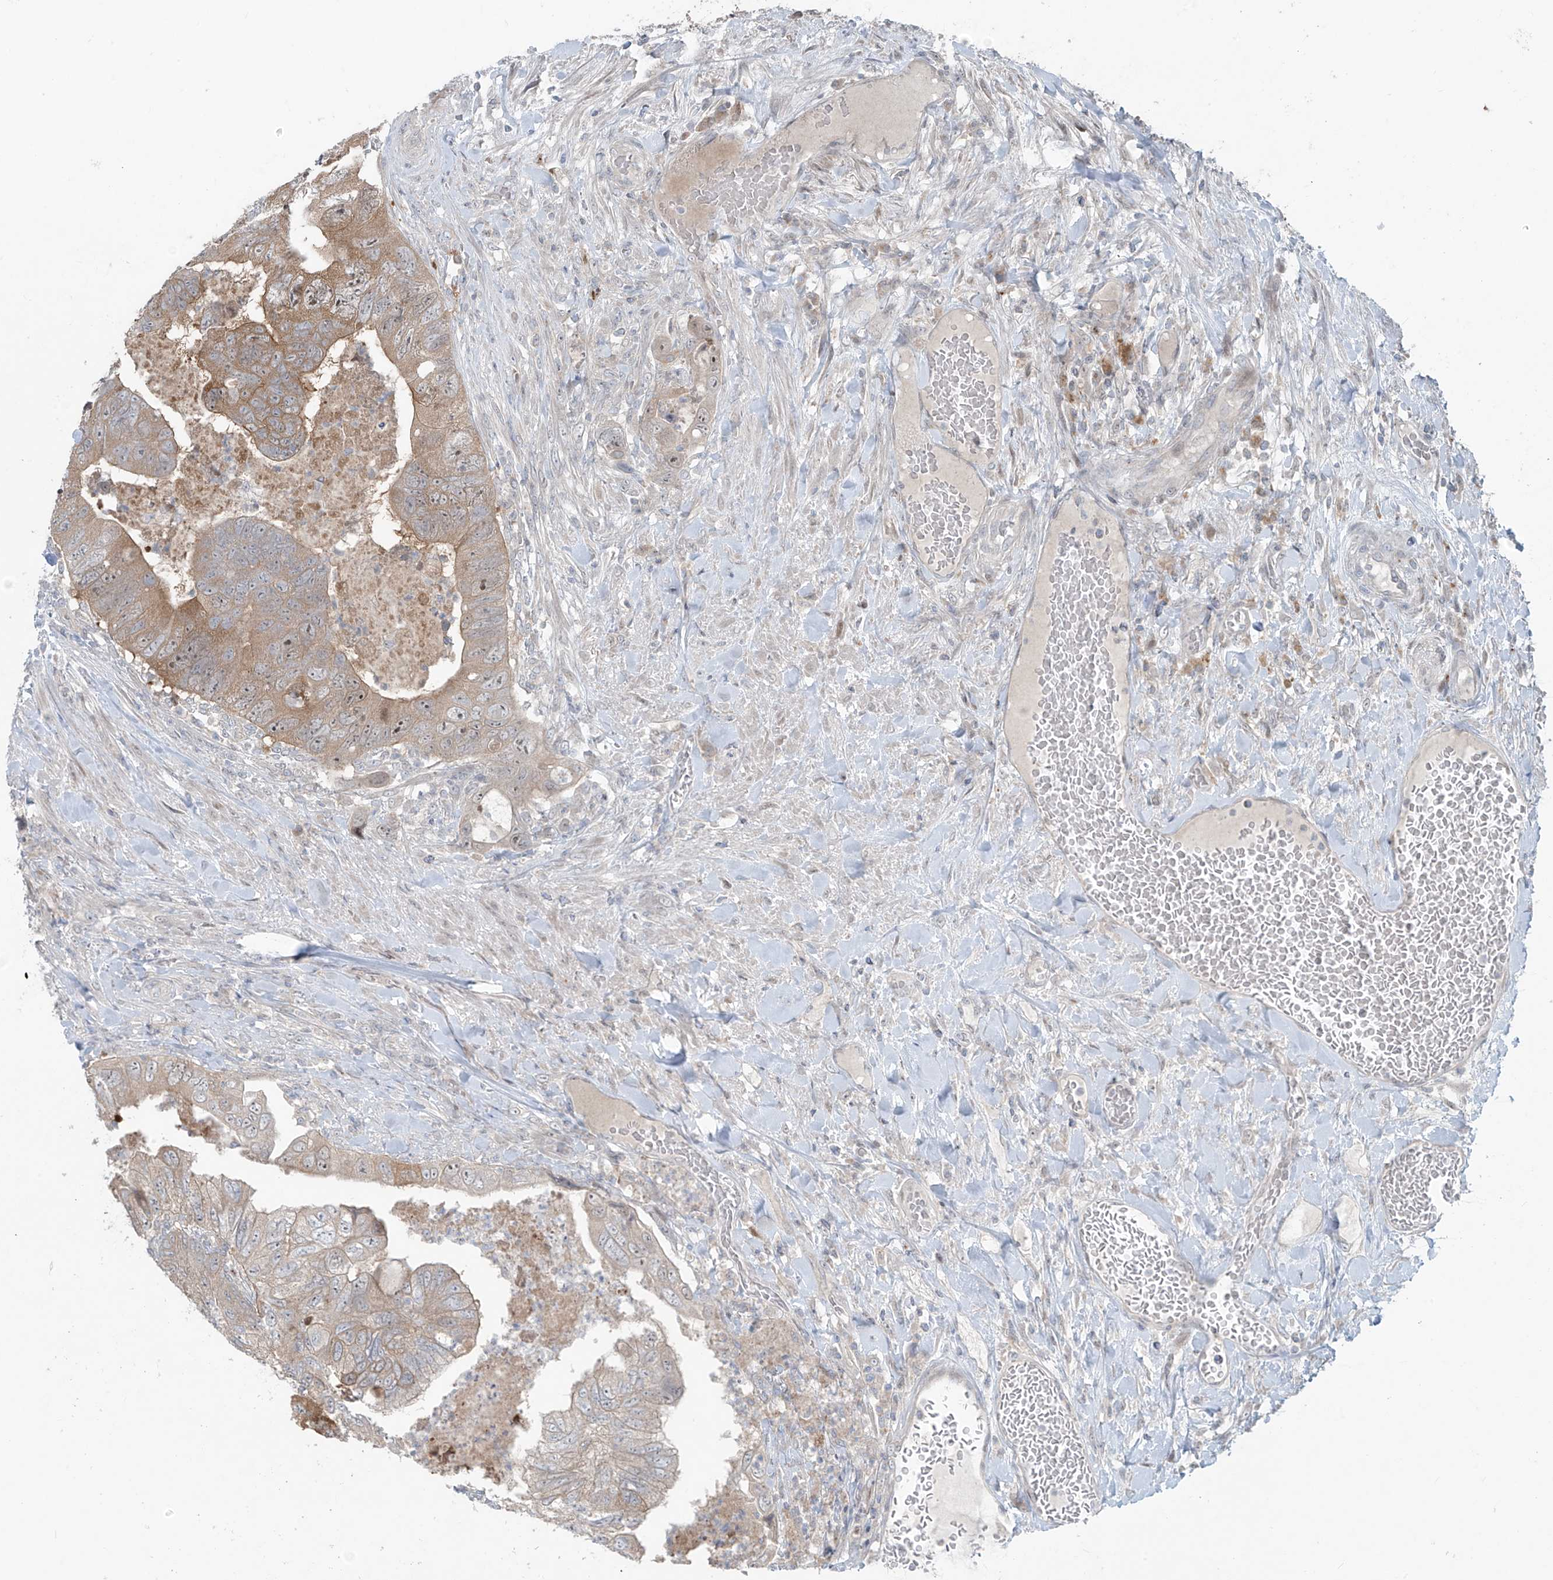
{"staining": {"intensity": "weak", "quantity": "25%-75%", "location": "cytoplasmic/membranous"}, "tissue": "colorectal cancer", "cell_type": "Tumor cells", "image_type": "cancer", "snomed": [{"axis": "morphology", "description": "Adenocarcinoma, NOS"}, {"axis": "topography", "description": "Rectum"}], "caption": "Weak cytoplasmic/membranous expression is appreciated in about 25%-75% of tumor cells in adenocarcinoma (colorectal). (IHC, brightfield microscopy, high magnification).", "gene": "PPAT", "patient": {"sex": "male", "age": 63}}